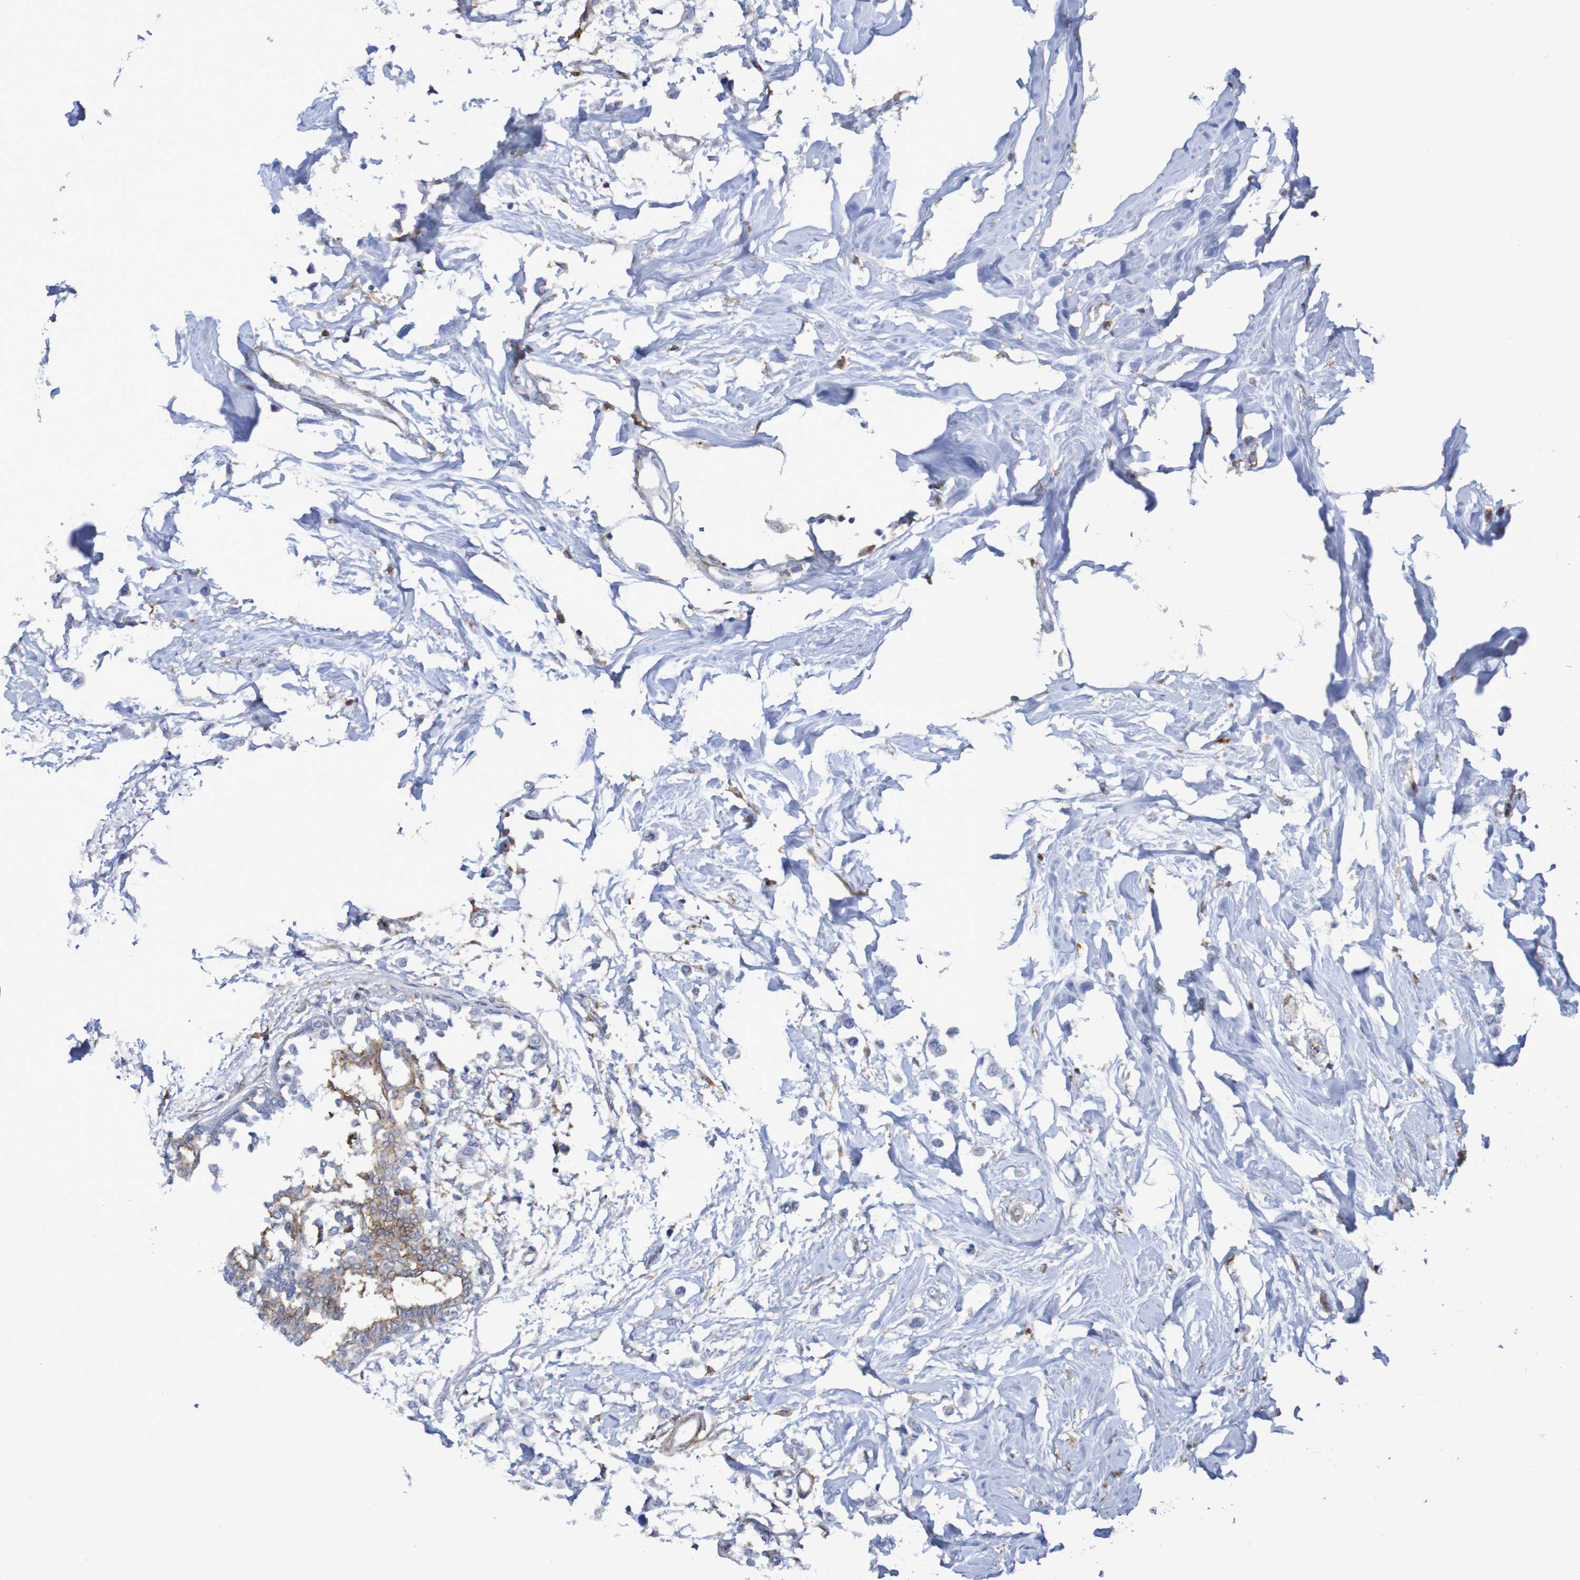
{"staining": {"intensity": "weak", "quantity": "25%-75%", "location": "cytoplasmic/membranous"}, "tissue": "breast cancer", "cell_type": "Tumor cells", "image_type": "cancer", "snomed": [{"axis": "morphology", "description": "Lobular carcinoma"}, {"axis": "topography", "description": "Breast"}], "caption": "Breast cancer (lobular carcinoma) tissue shows weak cytoplasmic/membranous expression in approximately 25%-75% of tumor cells", "gene": "SCRG1", "patient": {"sex": "female", "age": 51}}